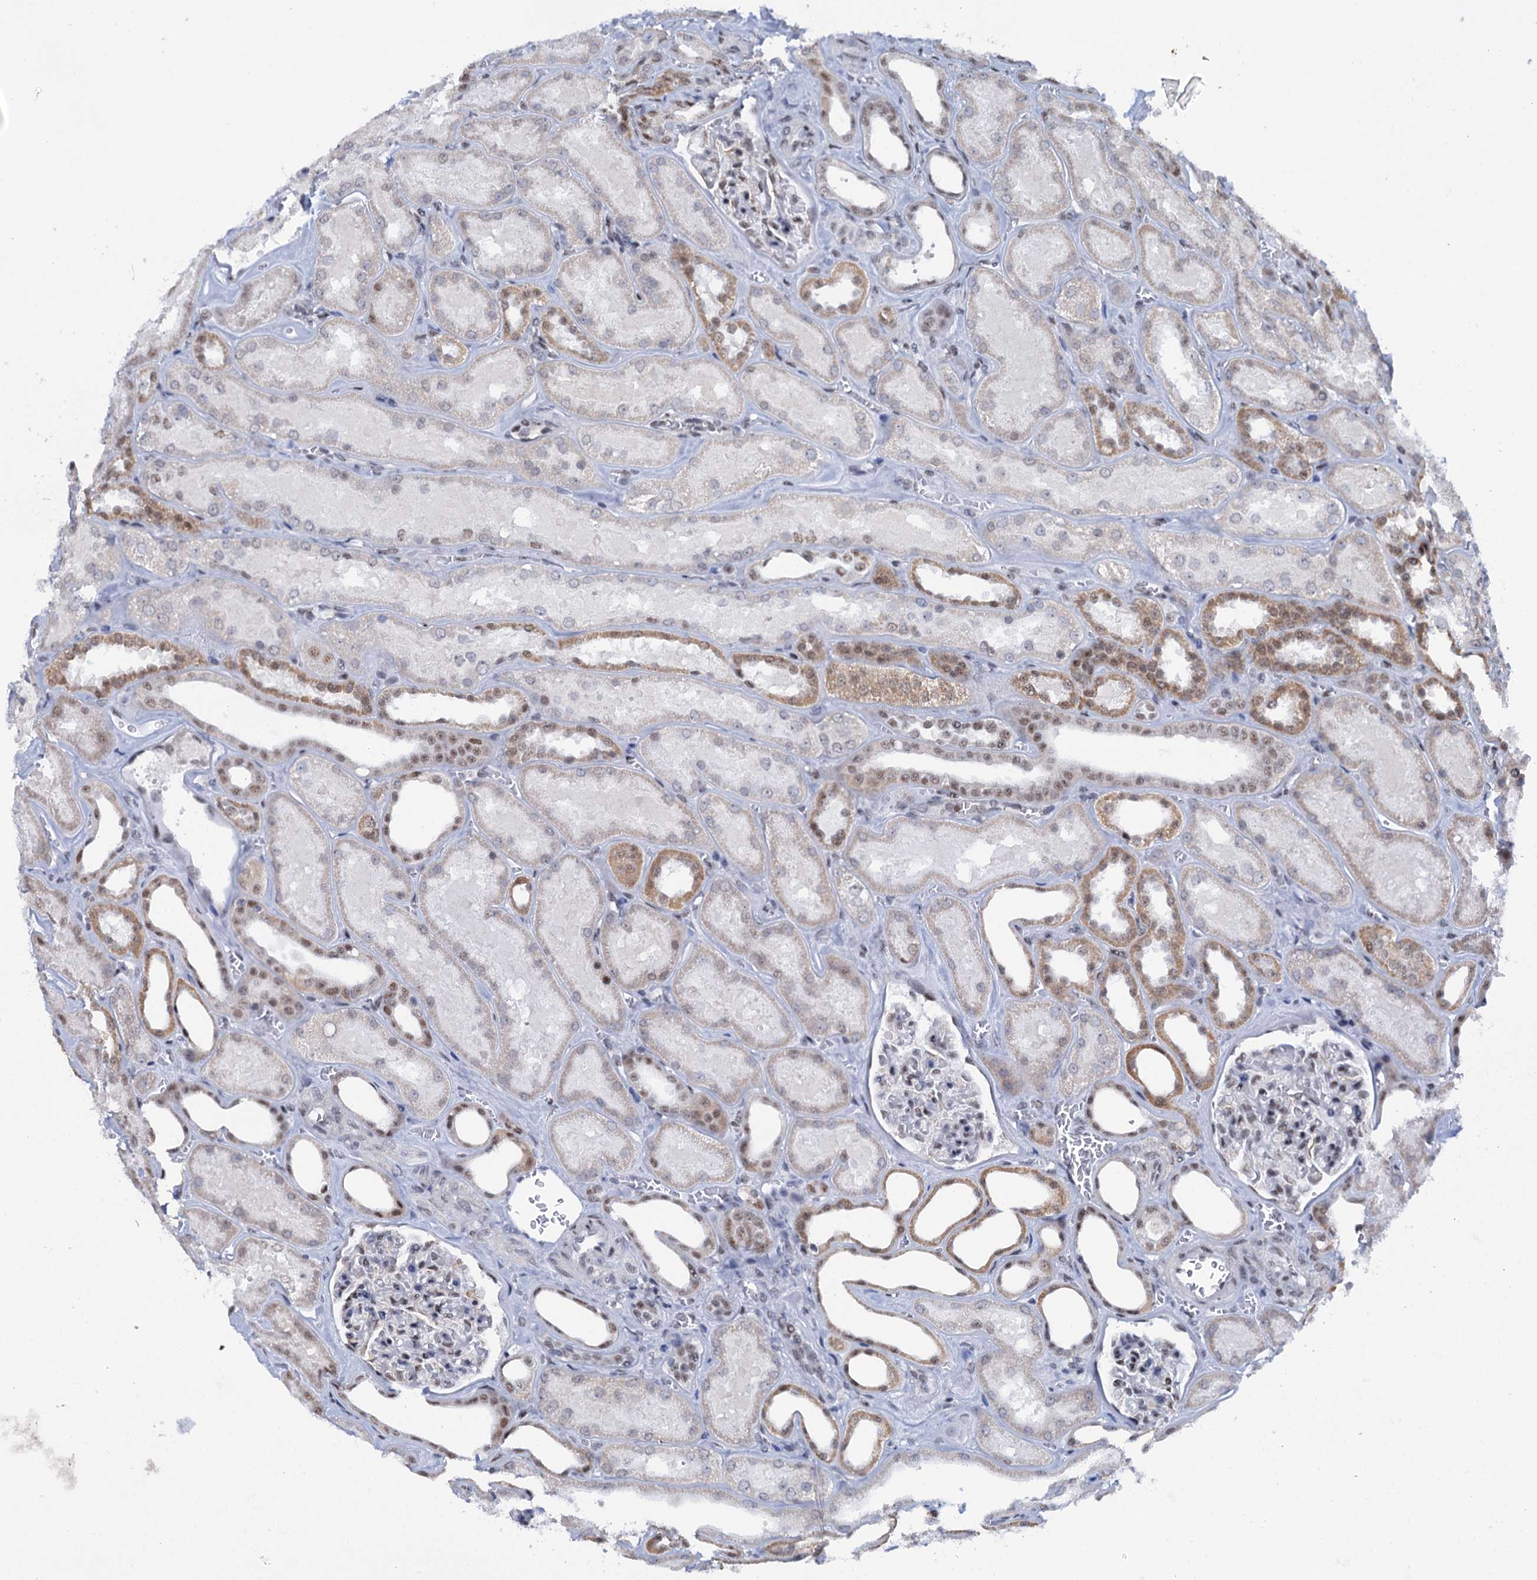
{"staining": {"intensity": "moderate", "quantity": "25%-75%", "location": "nuclear"}, "tissue": "kidney", "cell_type": "Cells in glomeruli", "image_type": "normal", "snomed": [{"axis": "morphology", "description": "Normal tissue, NOS"}, {"axis": "morphology", "description": "Adenocarcinoma, NOS"}, {"axis": "topography", "description": "Kidney"}], "caption": "DAB immunohistochemical staining of unremarkable kidney reveals moderate nuclear protein positivity in about 25%-75% of cells in glomeruli.", "gene": "SREK1", "patient": {"sex": "female", "age": 68}}